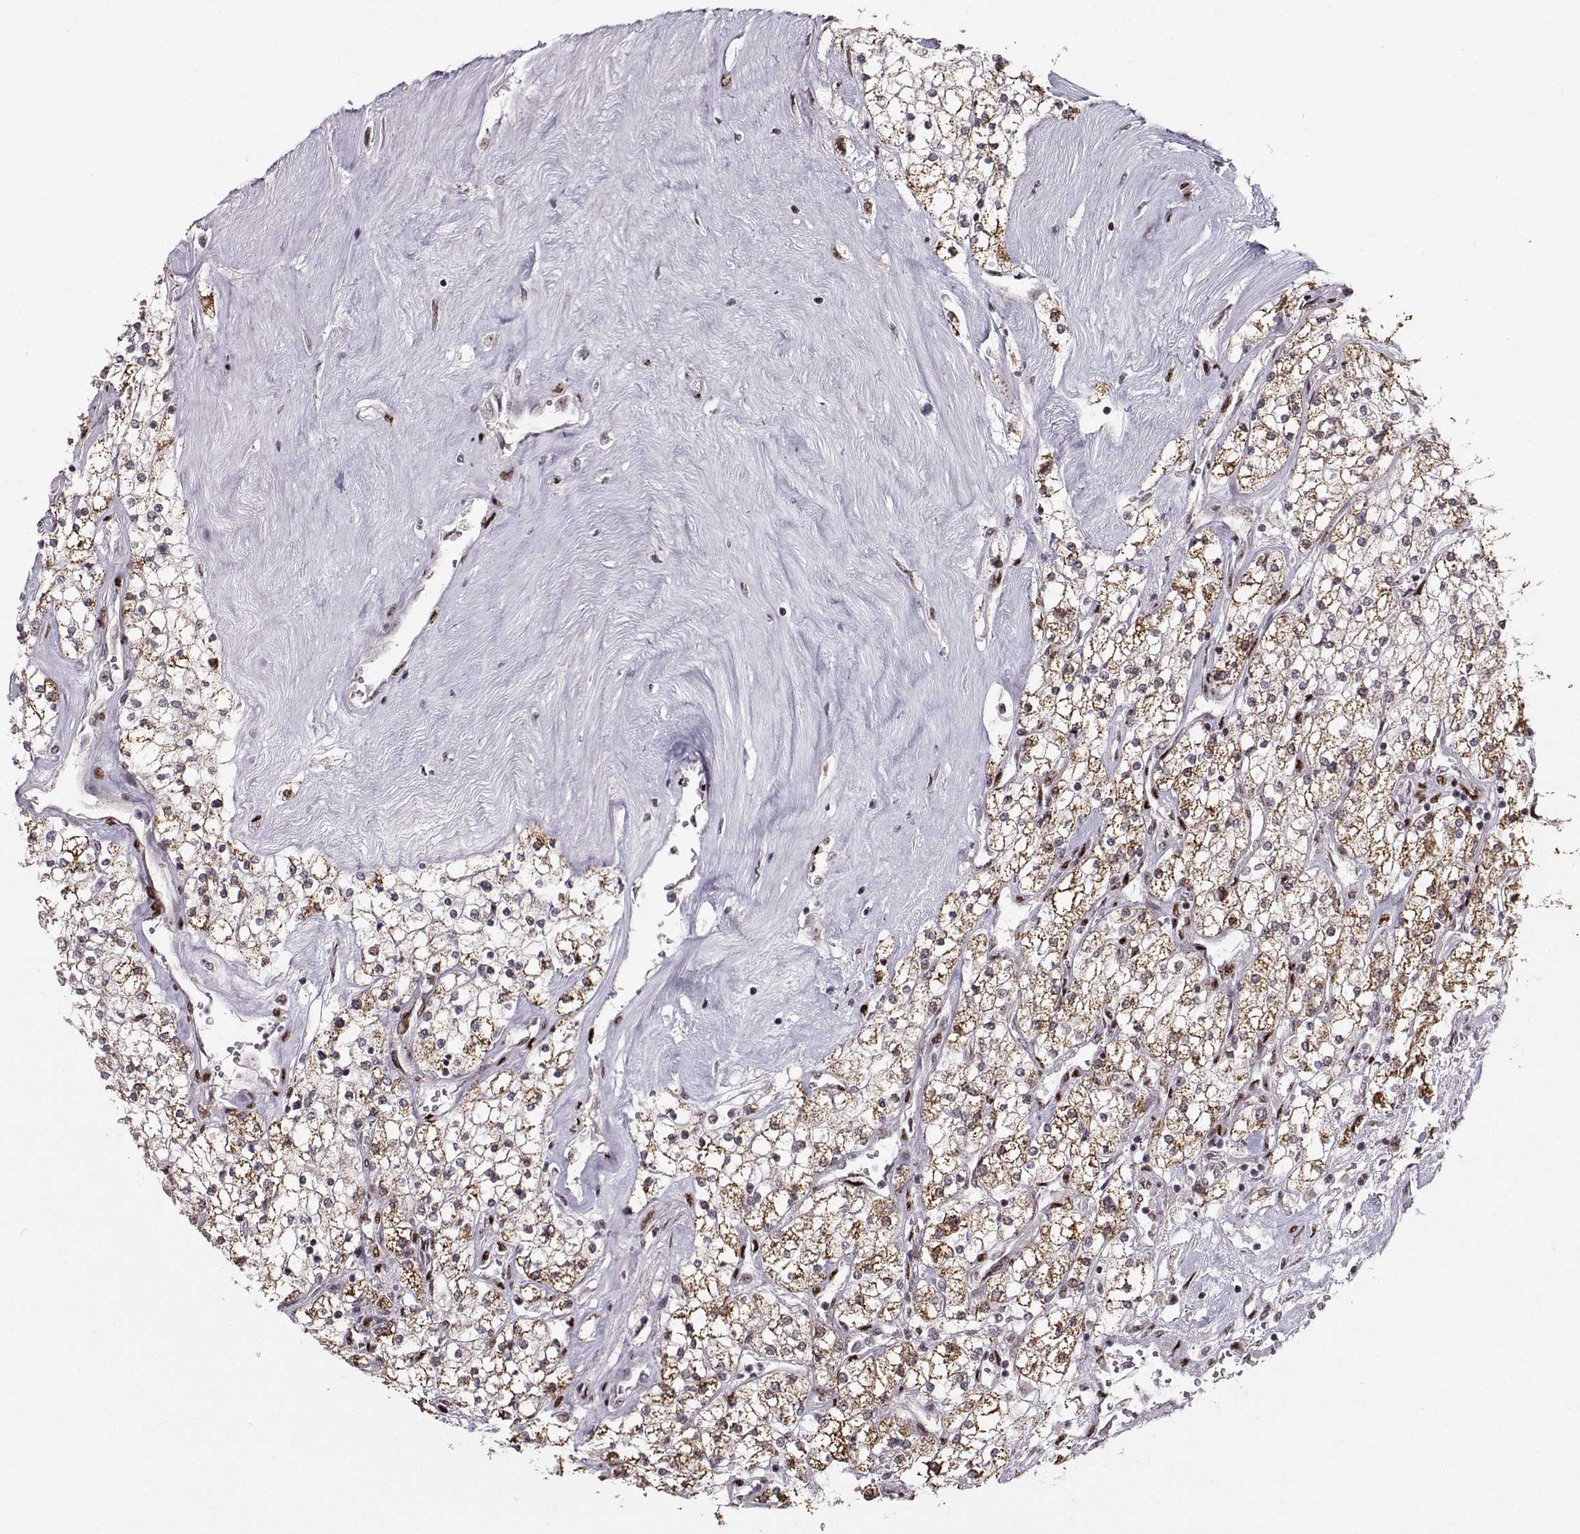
{"staining": {"intensity": "moderate", "quantity": "25%-75%", "location": "cytoplasmic/membranous,nuclear"}, "tissue": "renal cancer", "cell_type": "Tumor cells", "image_type": "cancer", "snomed": [{"axis": "morphology", "description": "Adenocarcinoma, NOS"}, {"axis": "topography", "description": "Kidney"}], "caption": "Immunohistochemistry (IHC) of renal cancer exhibits medium levels of moderate cytoplasmic/membranous and nuclear staining in about 25%-75% of tumor cells.", "gene": "SNAPC2", "patient": {"sex": "male", "age": 80}}